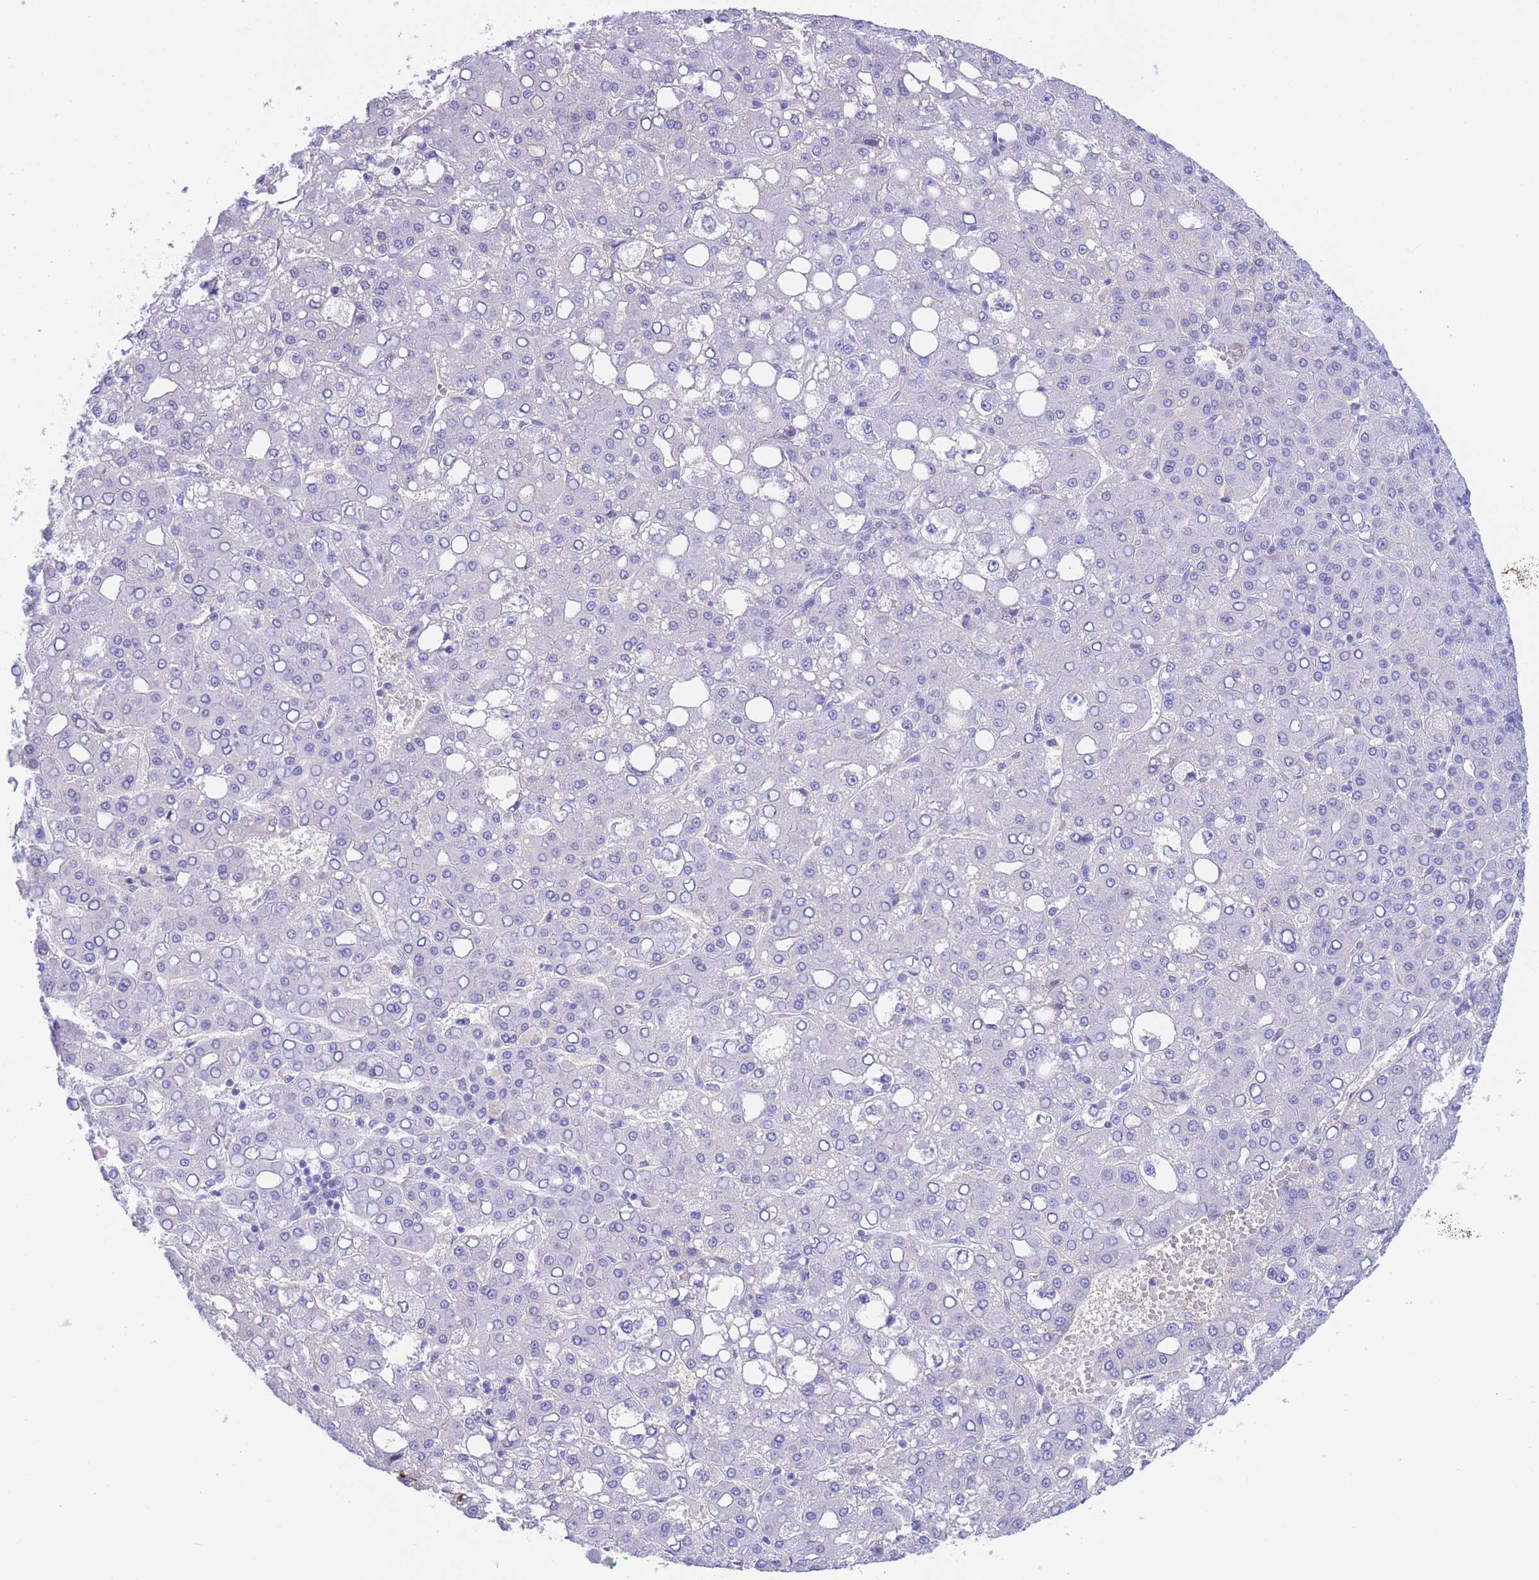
{"staining": {"intensity": "negative", "quantity": "none", "location": "none"}, "tissue": "liver cancer", "cell_type": "Tumor cells", "image_type": "cancer", "snomed": [{"axis": "morphology", "description": "Carcinoma, Hepatocellular, NOS"}, {"axis": "topography", "description": "Liver"}], "caption": "Immunohistochemistry photomicrograph of neoplastic tissue: human liver cancer (hepatocellular carcinoma) stained with DAB shows no significant protein staining in tumor cells.", "gene": "SLCO1B3", "patient": {"sex": "male", "age": 65}}